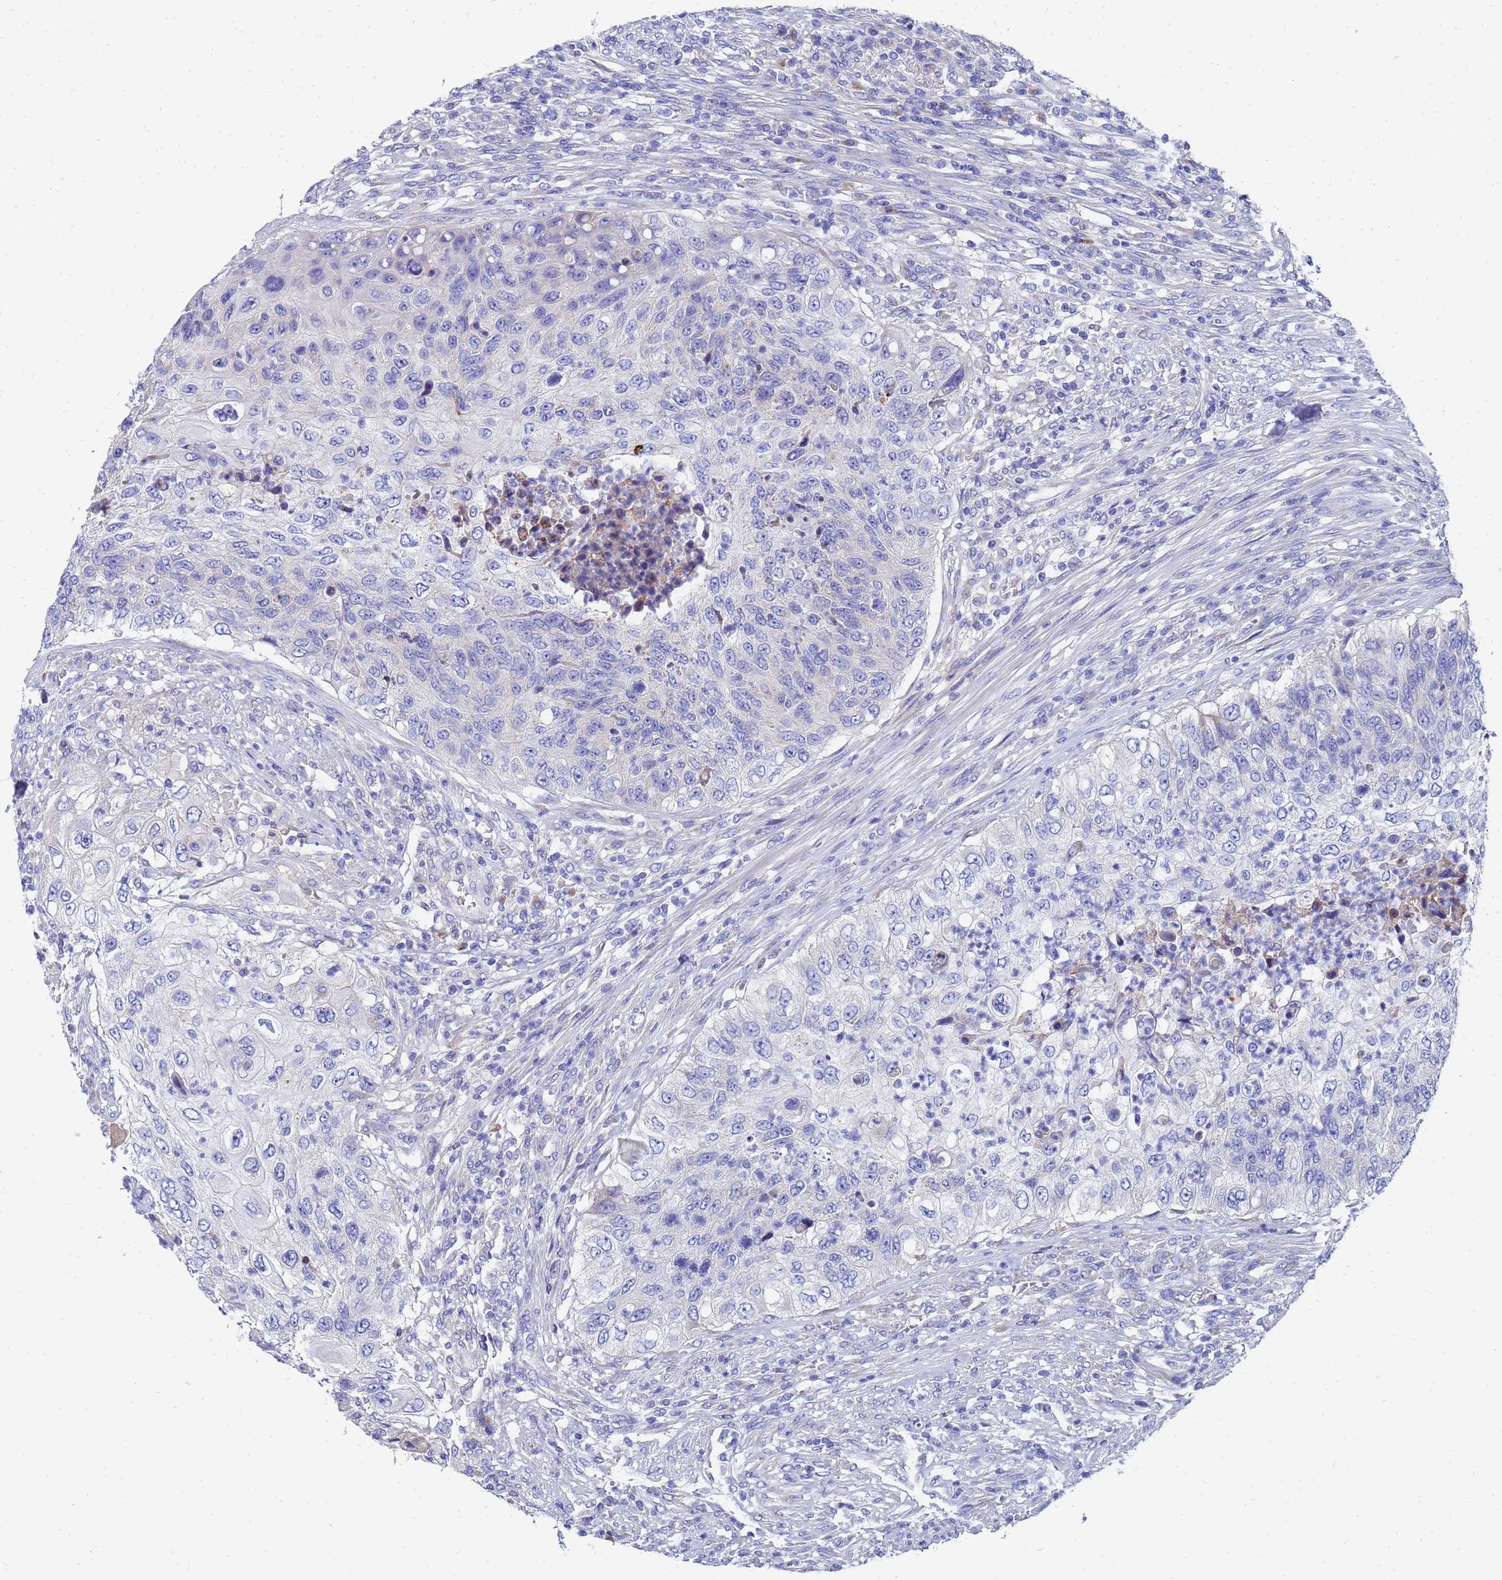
{"staining": {"intensity": "negative", "quantity": "none", "location": "none"}, "tissue": "urothelial cancer", "cell_type": "Tumor cells", "image_type": "cancer", "snomed": [{"axis": "morphology", "description": "Urothelial carcinoma, High grade"}, {"axis": "topography", "description": "Urinary bladder"}], "caption": "A histopathology image of human urothelial cancer is negative for staining in tumor cells.", "gene": "TM4SF4", "patient": {"sex": "female", "age": 60}}